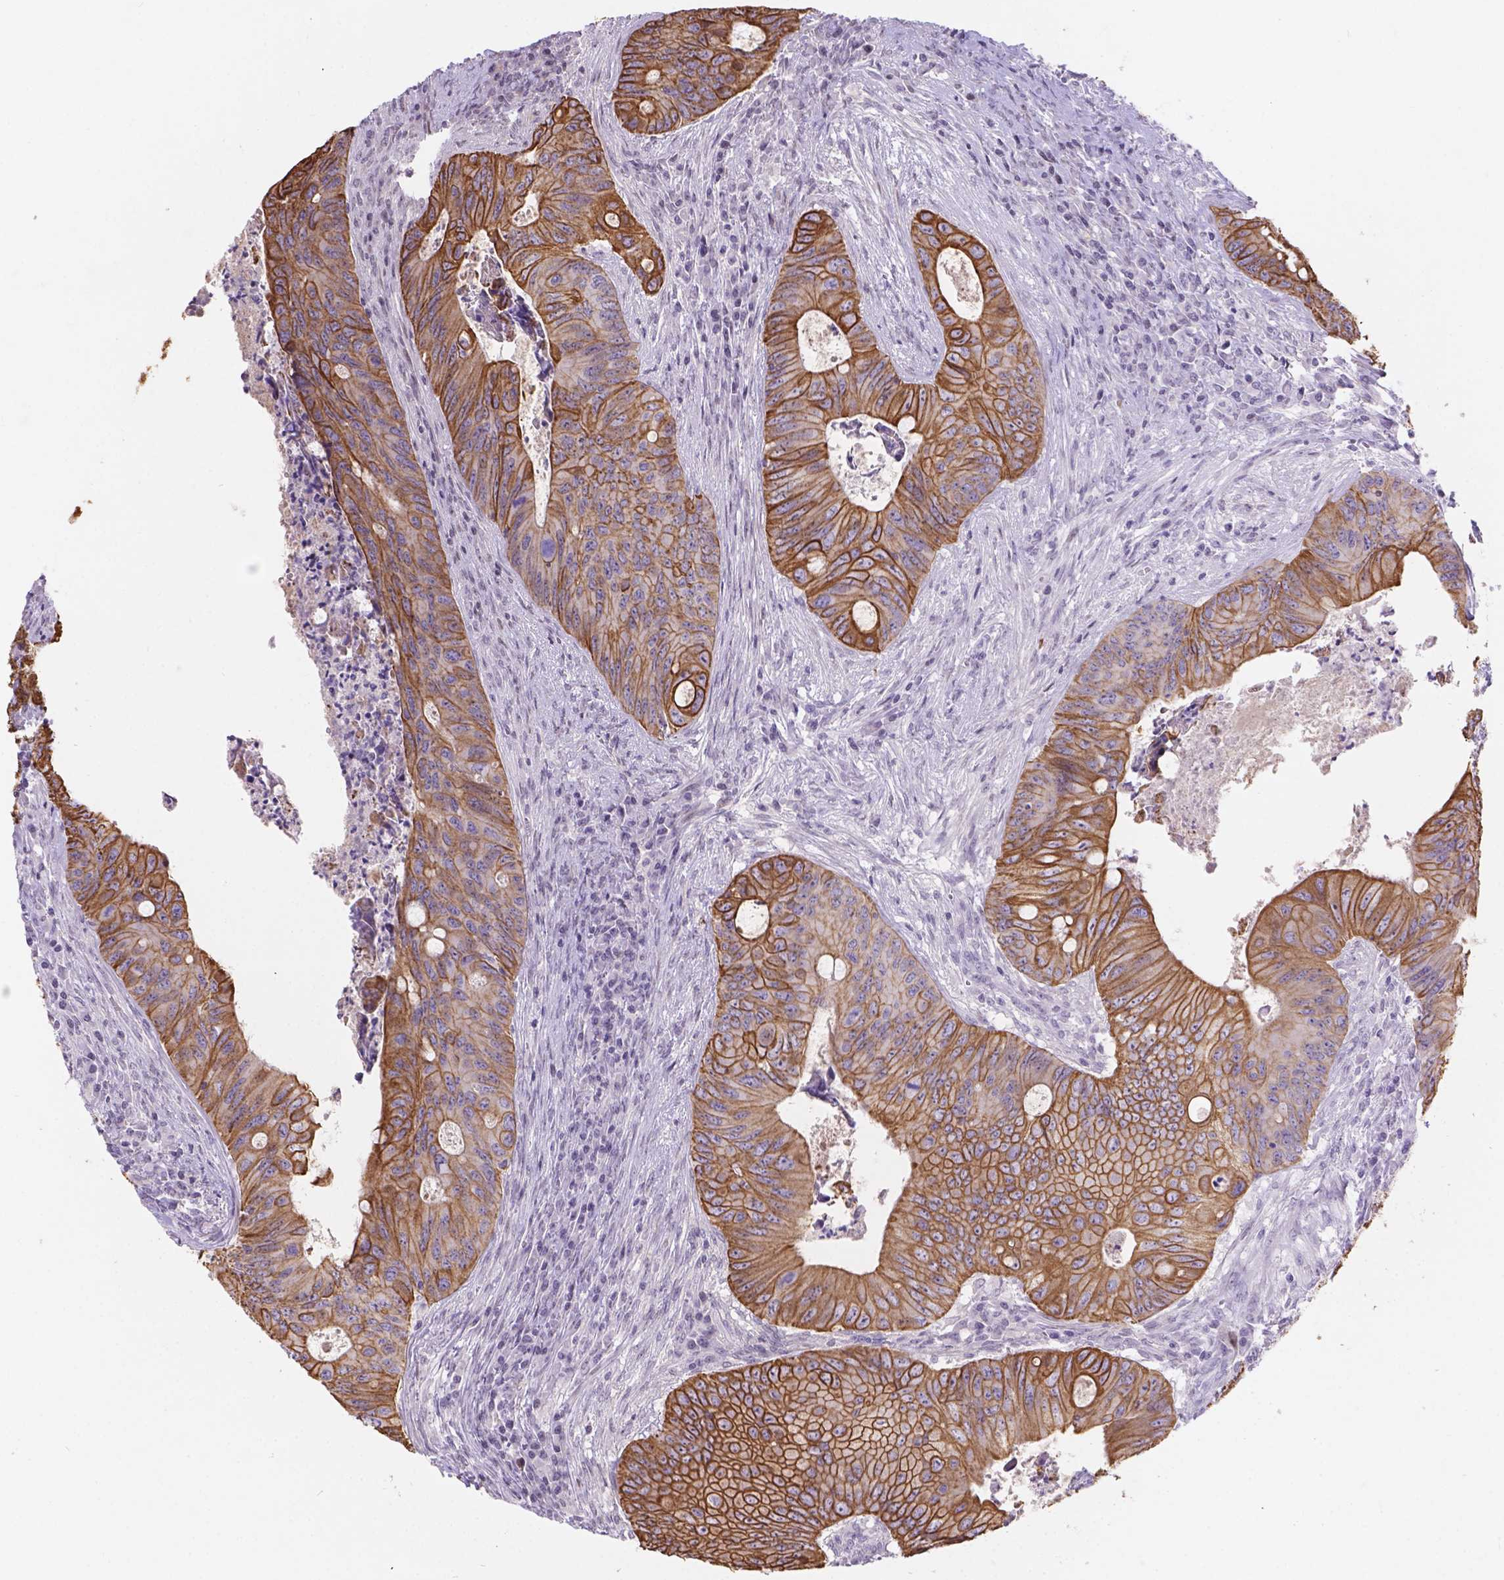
{"staining": {"intensity": "moderate", "quantity": ">75%", "location": "cytoplasmic/membranous"}, "tissue": "colorectal cancer", "cell_type": "Tumor cells", "image_type": "cancer", "snomed": [{"axis": "morphology", "description": "Adenocarcinoma, NOS"}, {"axis": "topography", "description": "Colon"}], "caption": "A medium amount of moderate cytoplasmic/membranous staining is present in approximately >75% of tumor cells in adenocarcinoma (colorectal) tissue.", "gene": "DMWD", "patient": {"sex": "female", "age": 74}}